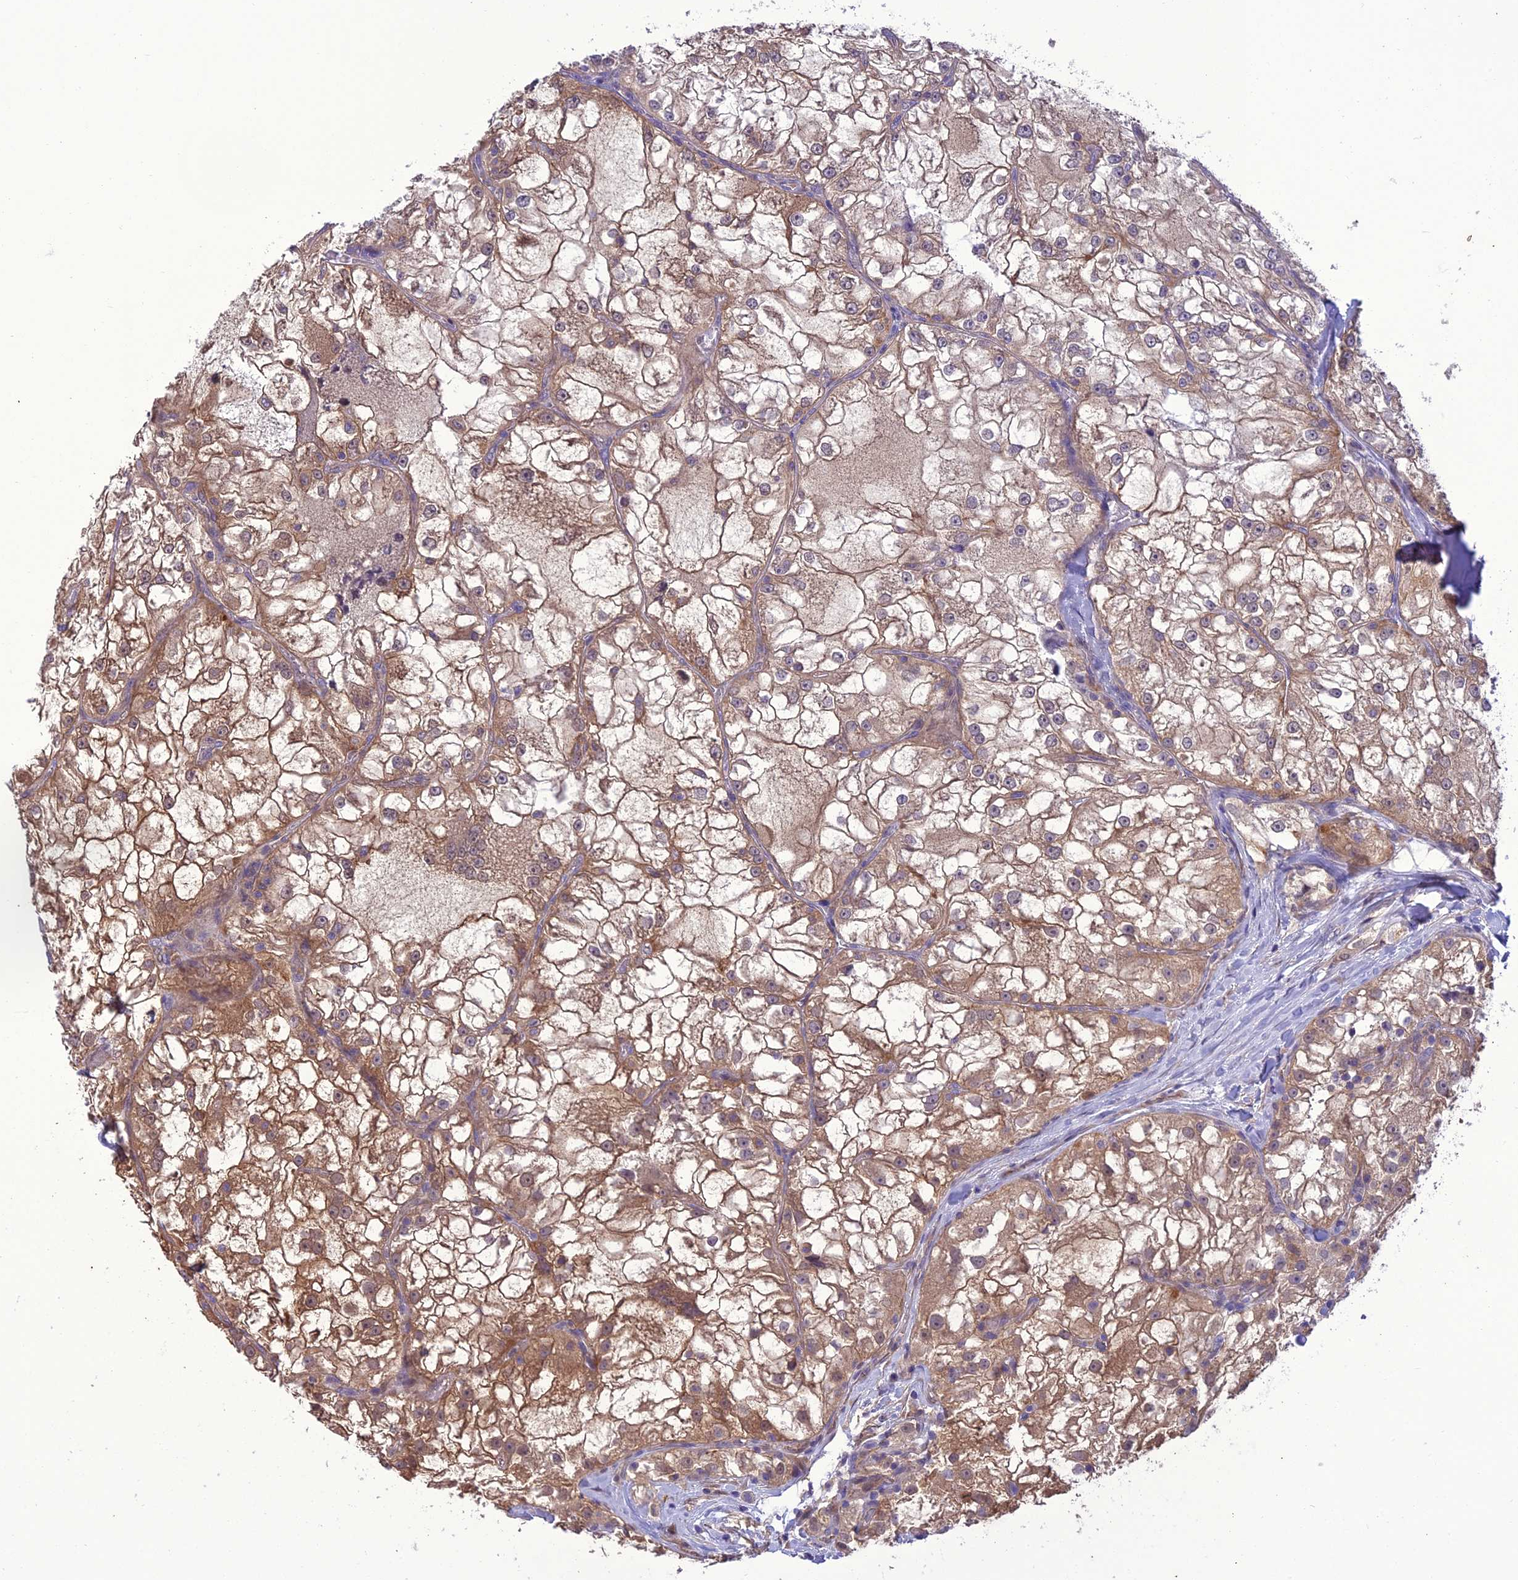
{"staining": {"intensity": "moderate", "quantity": ">75%", "location": "cytoplasmic/membranous"}, "tissue": "renal cancer", "cell_type": "Tumor cells", "image_type": "cancer", "snomed": [{"axis": "morphology", "description": "Adenocarcinoma, NOS"}, {"axis": "topography", "description": "Kidney"}], "caption": "Protein expression analysis of renal cancer demonstrates moderate cytoplasmic/membranous positivity in approximately >75% of tumor cells. Immunohistochemistry (ihc) stains the protein in brown and the nuclei are stained blue.", "gene": "BORCS6", "patient": {"sex": "female", "age": 72}}